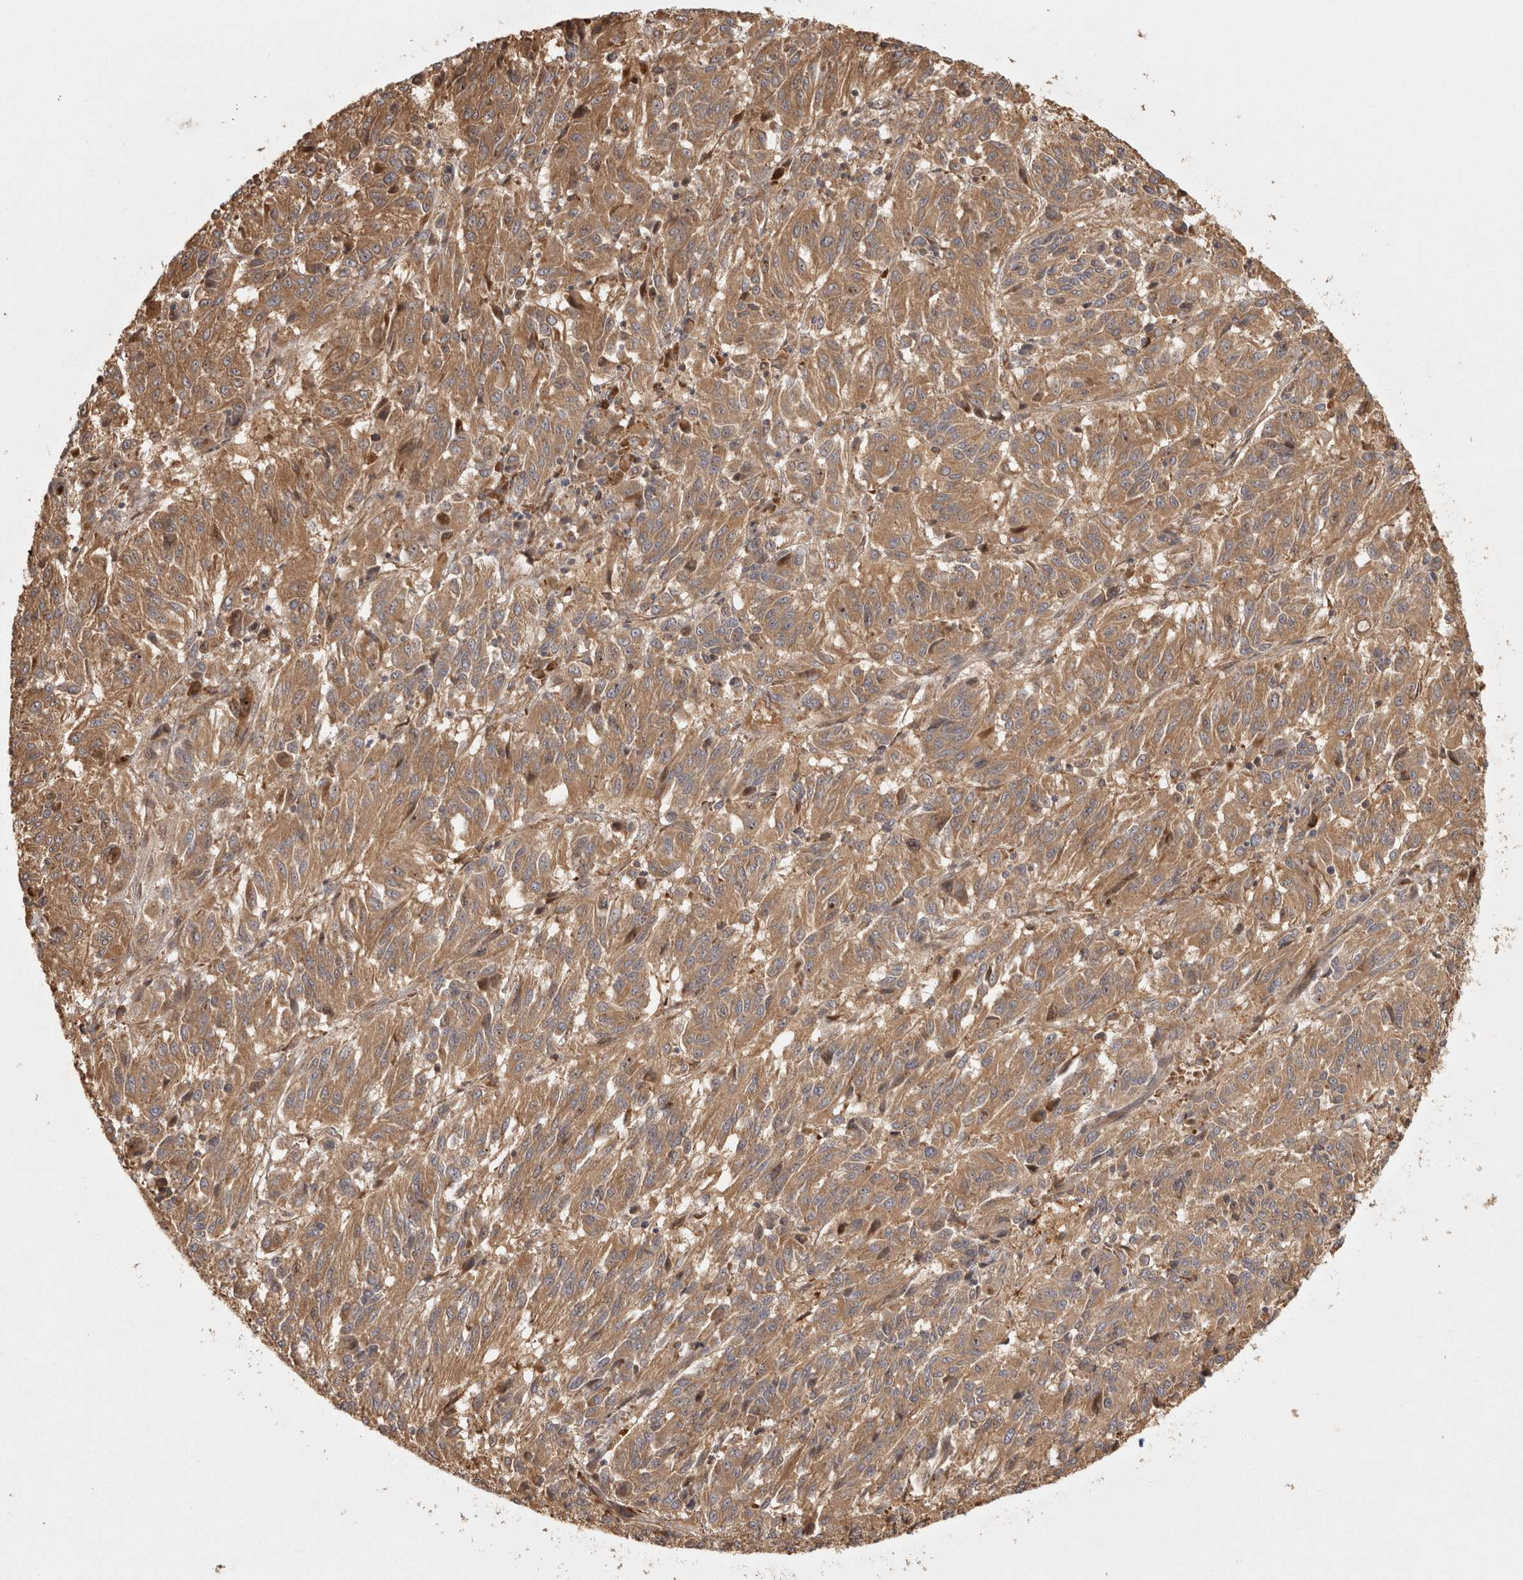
{"staining": {"intensity": "moderate", "quantity": ">75%", "location": "cytoplasmic/membranous"}, "tissue": "melanoma", "cell_type": "Tumor cells", "image_type": "cancer", "snomed": [{"axis": "morphology", "description": "Malignant melanoma, Metastatic site"}, {"axis": "topography", "description": "Lung"}], "caption": "A brown stain labels moderate cytoplasmic/membranous expression of a protein in human melanoma tumor cells.", "gene": "CAMSAP2", "patient": {"sex": "male", "age": 64}}